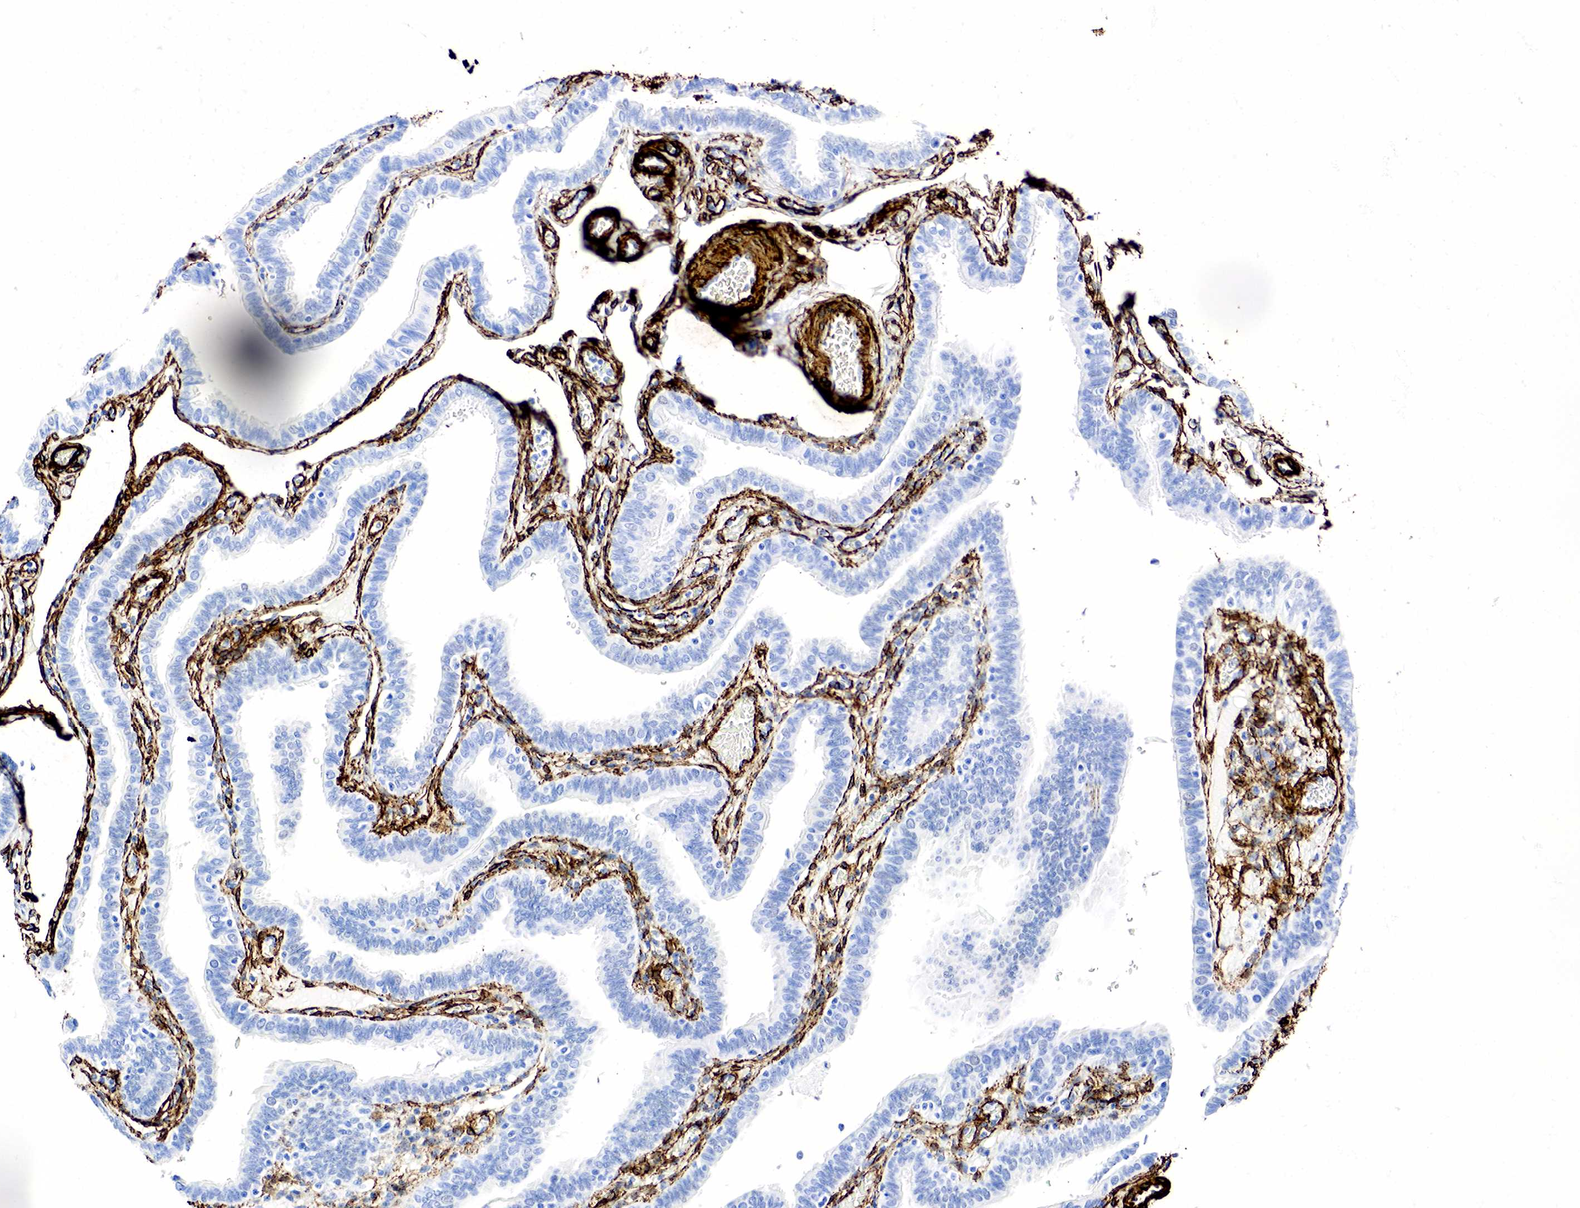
{"staining": {"intensity": "negative", "quantity": "none", "location": "none"}, "tissue": "fallopian tube", "cell_type": "Glandular cells", "image_type": "normal", "snomed": [{"axis": "morphology", "description": "Normal tissue, NOS"}, {"axis": "topography", "description": "Fallopian tube"}], "caption": "Immunohistochemistry of normal human fallopian tube reveals no expression in glandular cells. (Stains: DAB IHC with hematoxylin counter stain, Microscopy: brightfield microscopy at high magnification).", "gene": "ACTA2", "patient": {"sex": "female", "age": 38}}